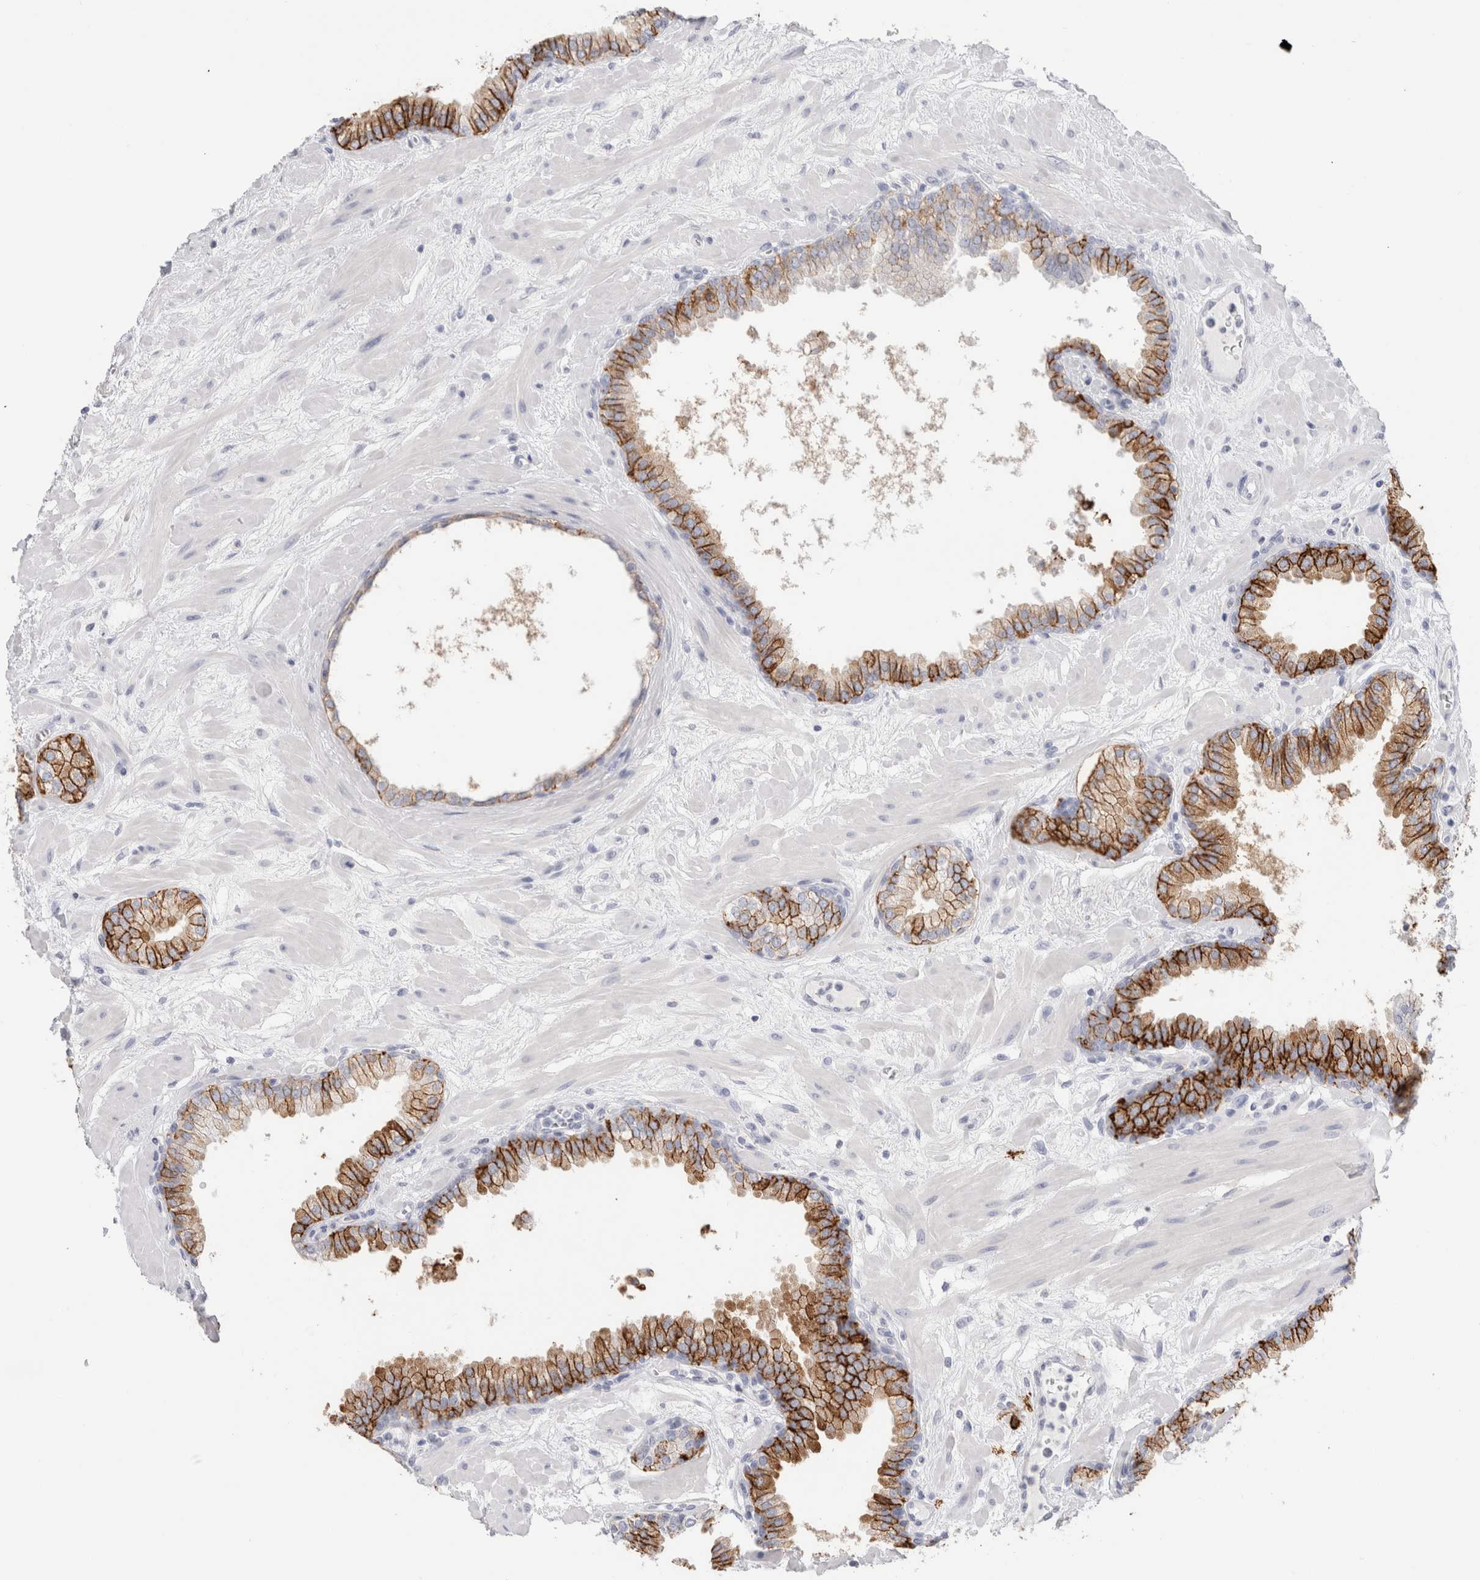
{"staining": {"intensity": "strong", "quantity": "25%-75%", "location": "cytoplasmic/membranous"}, "tissue": "prostate", "cell_type": "Glandular cells", "image_type": "normal", "snomed": [{"axis": "morphology", "description": "Normal tissue, NOS"}, {"axis": "morphology", "description": "Urothelial carcinoma, Low grade"}, {"axis": "topography", "description": "Urinary bladder"}, {"axis": "topography", "description": "Prostate"}], "caption": "Brown immunohistochemical staining in normal human prostate exhibits strong cytoplasmic/membranous positivity in approximately 25%-75% of glandular cells.", "gene": "CD38", "patient": {"sex": "male", "age": 60}}